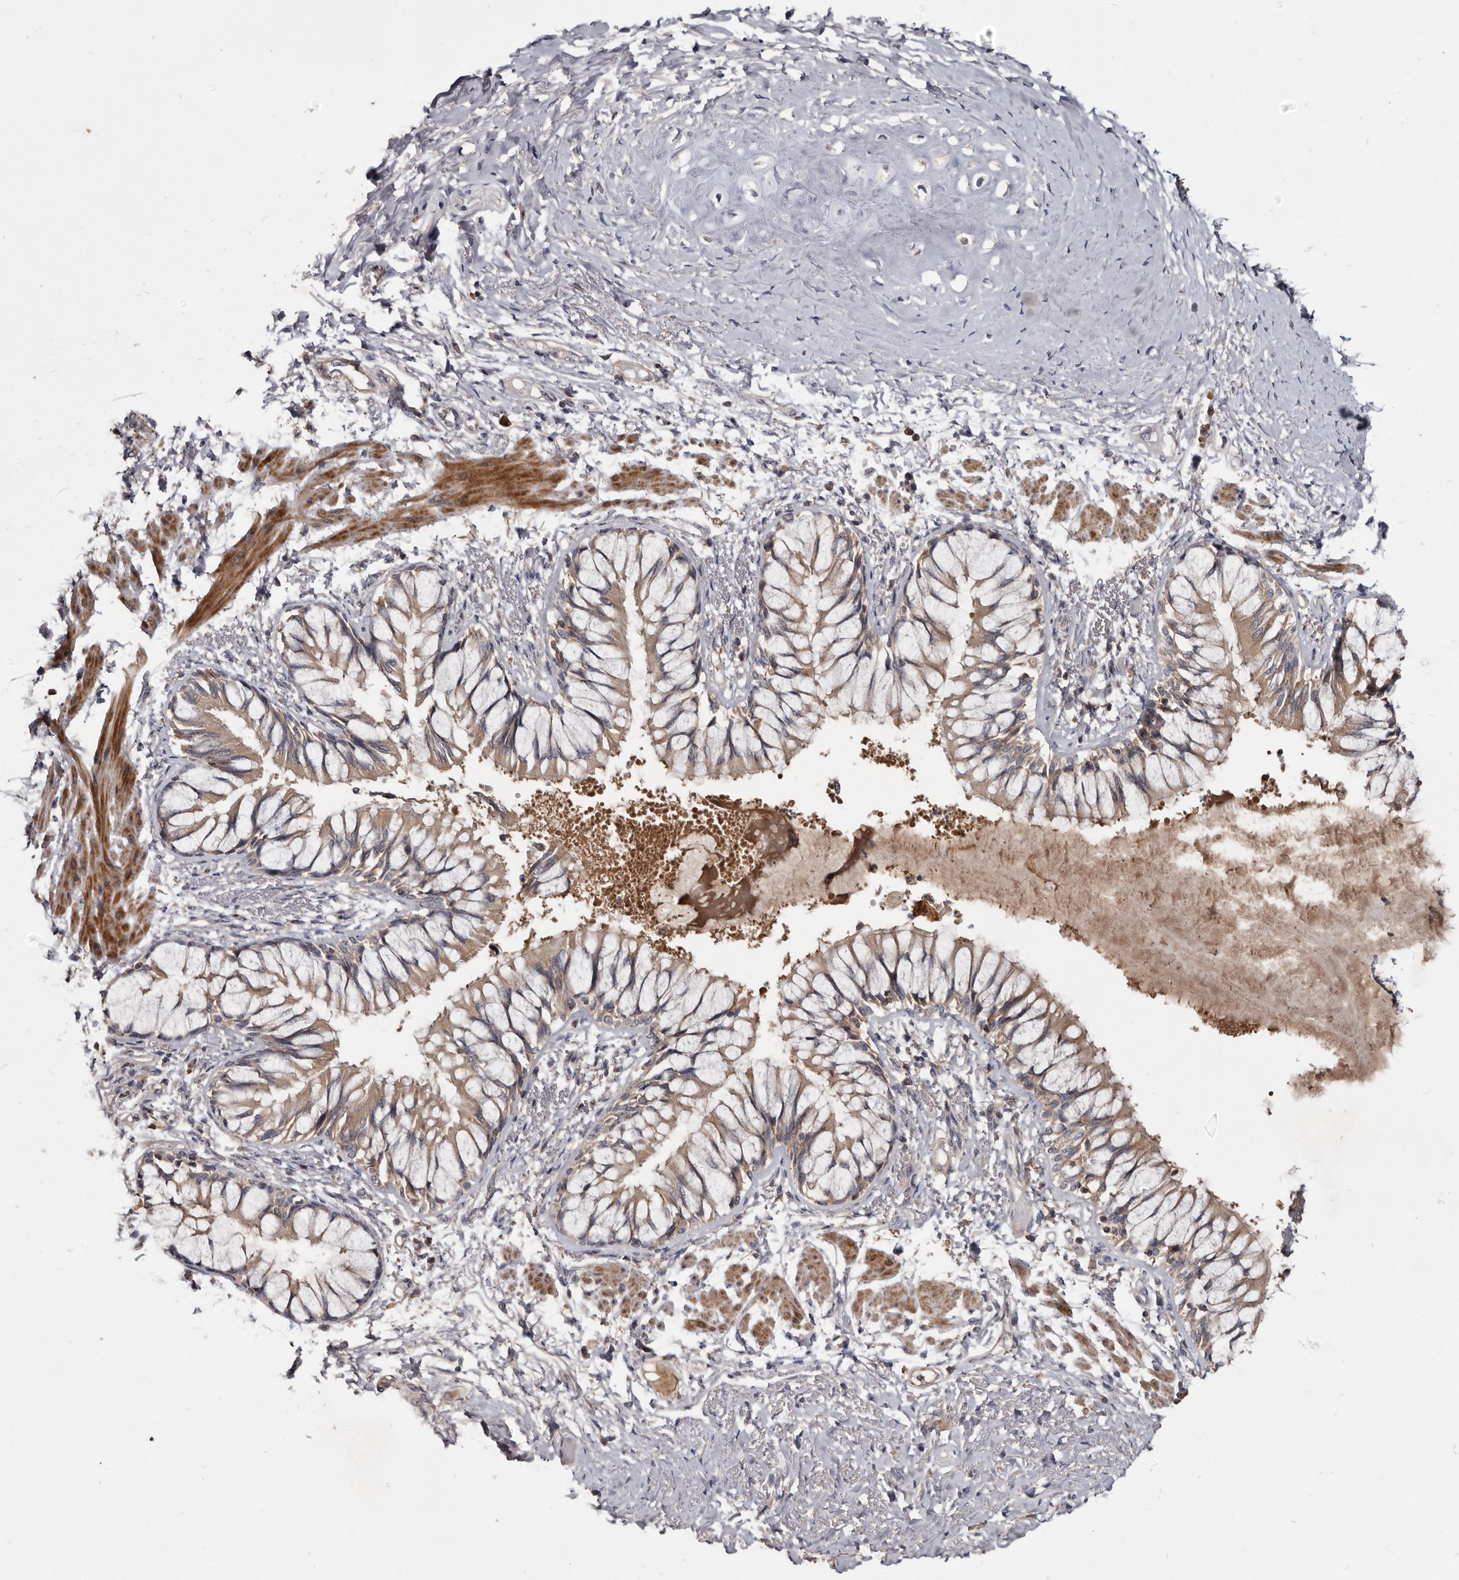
{"staining": {"intensity": "moderate", "quantity": ">75%", "location": "cytoplasmic/membranous"}, "tissue": "bronchus", "cell_type": "Respiratory epithelial cells", "image_type": "normal", "snomed": [{"axis": "morphology", "description": "Normal tissue, NOS"}, {"axis": "topography", "description": "Cartilage tissue"}, {"axis": "topography", "description": "Bronchus"}, {"axis": "topography", "description": "Lung"}], "caption": "About >75% of respiratory epithelial cells in unremarkable bronchus exhibit moderate cytoplasmic/membranous protein positivity as visualized by brown immunohistochemical staining.", "gene": "TTC39A", "patient": {"sex": "male", "age": 64}}